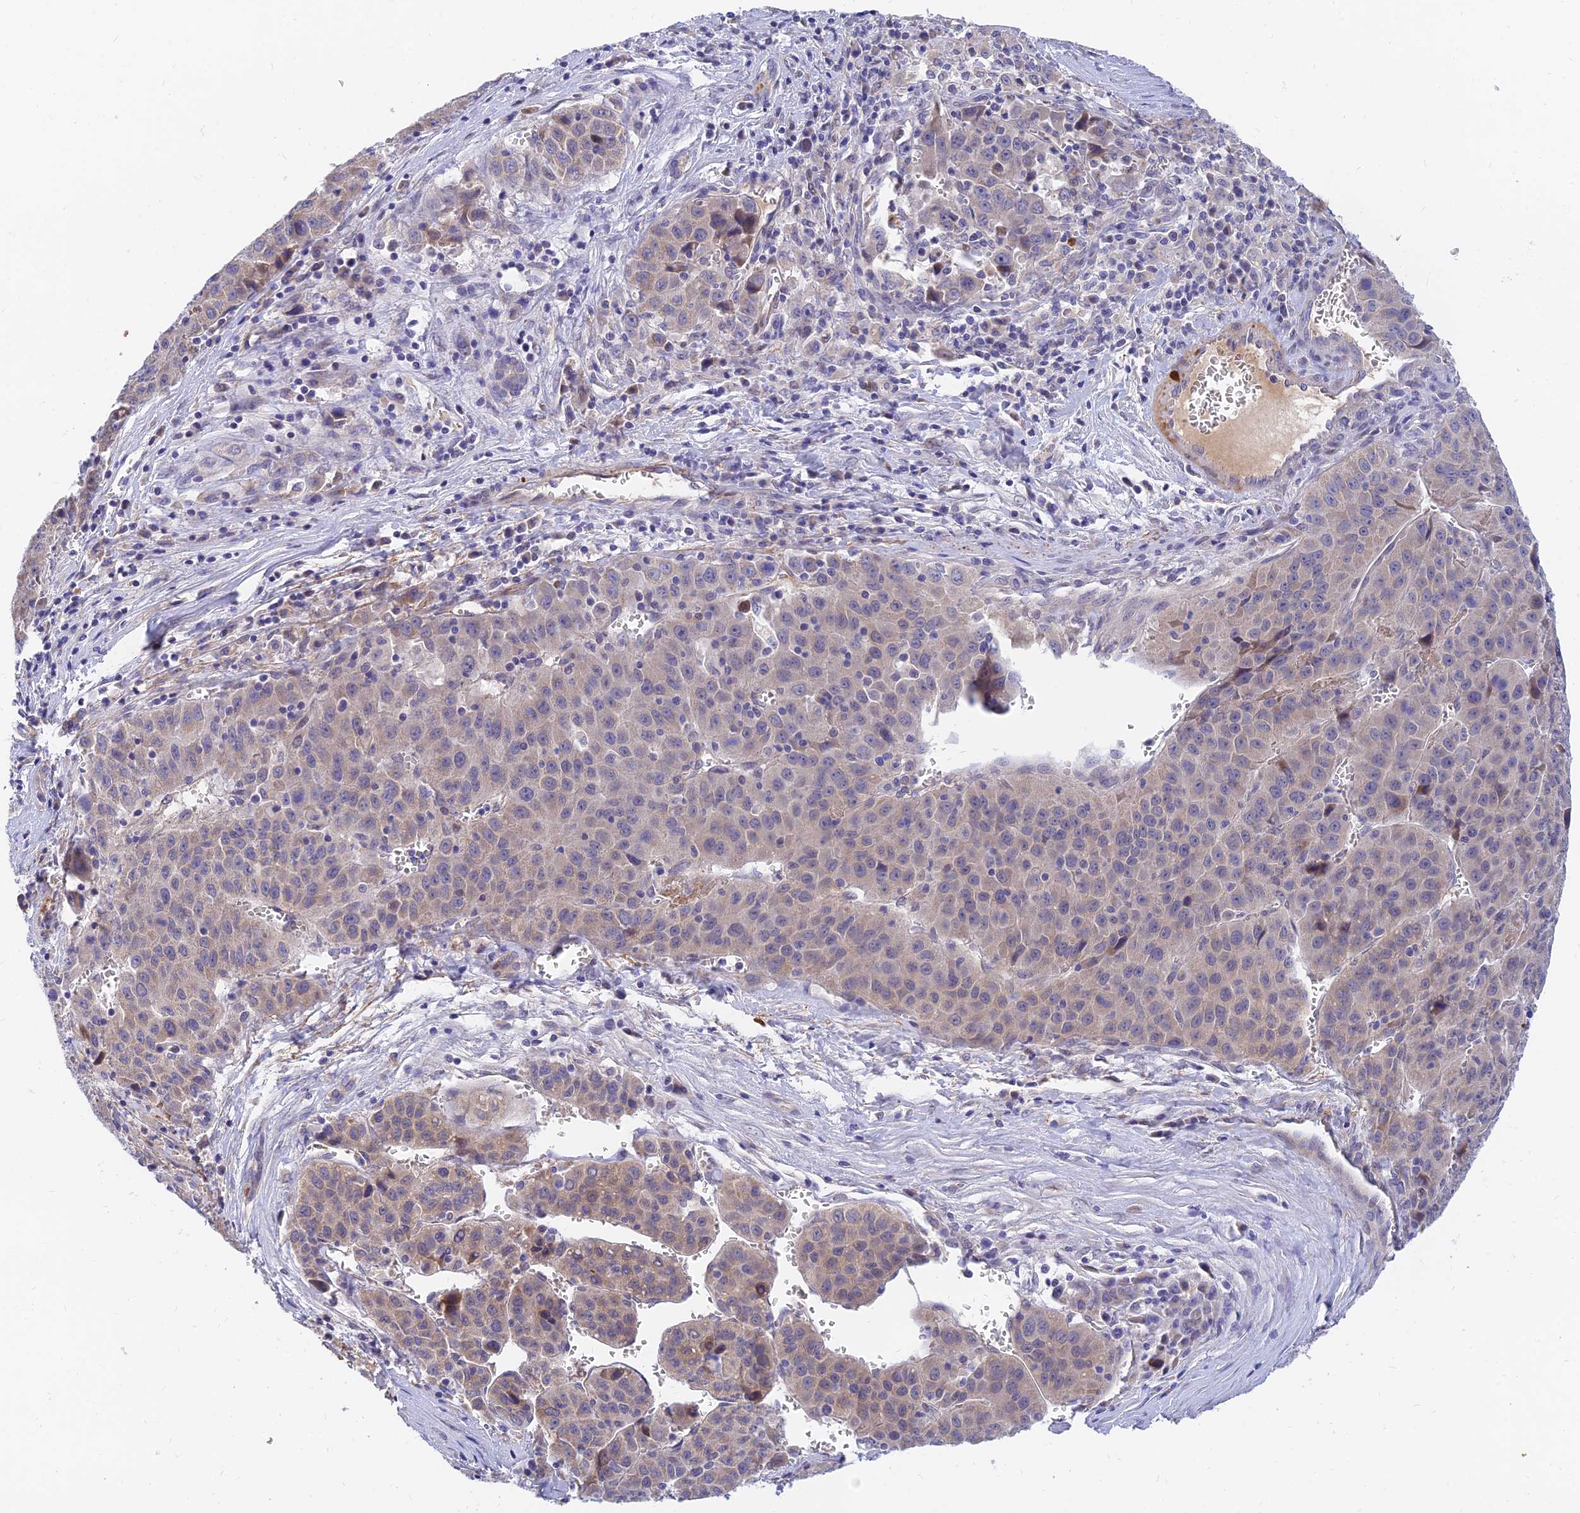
{"staining": {"intensity": "weak", "quantity": "25%-75%", "location": "cytoplasmic/membranous,nuclear"}, "tissue": "liver cancer", "cell_type": "Tumor cells", "image_type": "cancer", "snomed": [{"axis": "morphology", "description": "Carcinoma, Hepatocellular, NOS"}, {"axis": "topography", "description": "Liver"}], "caption": "Protein expression analysis of liver hepatocellular carcinoma demonstrates weak cytoplasmic/membranous and nuclear expression in approximately 25%-75% of tumor cells.", "gene": "ANKS4B", "patient": {"sex": "female", "age": 53}}